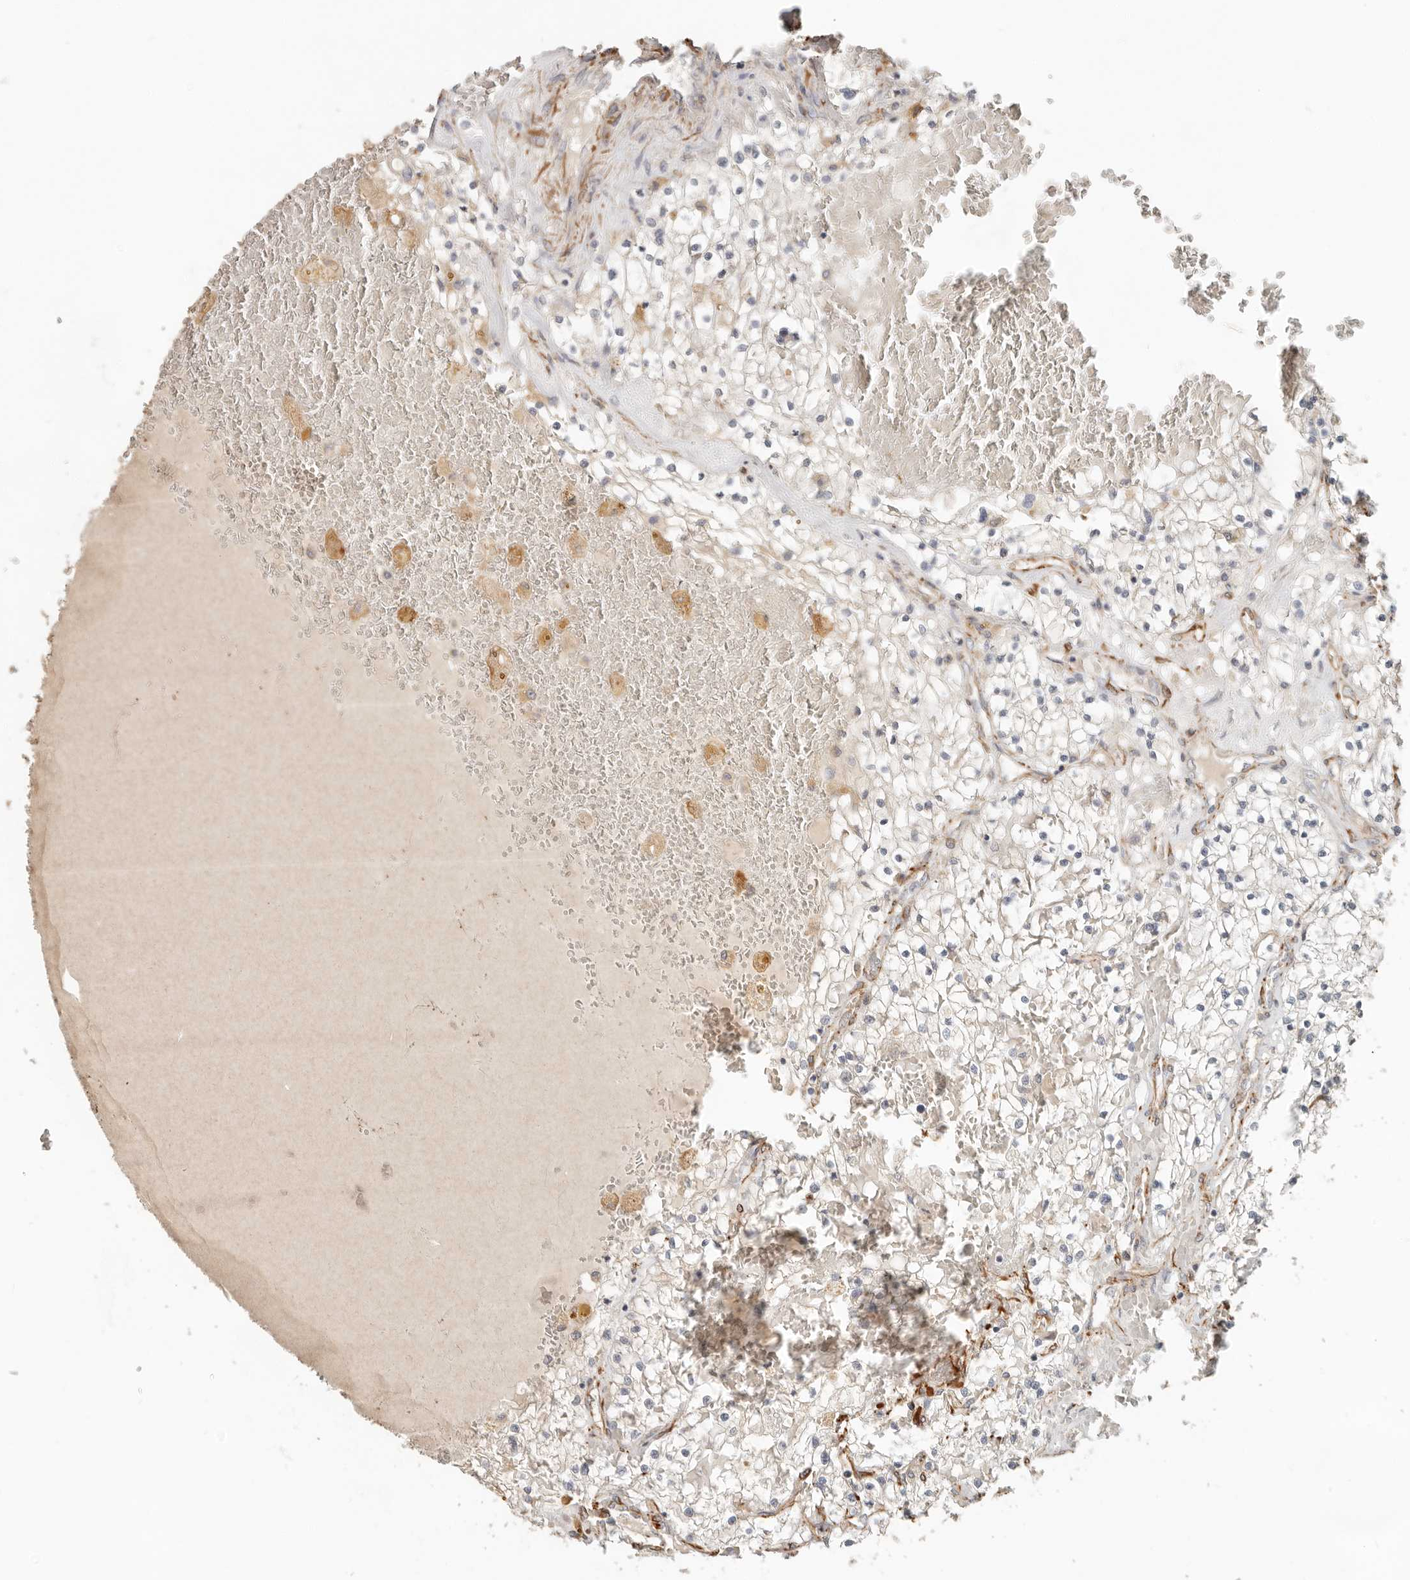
{"staining": {"intensity": "weak", "quantity": "<25%", "location": "cytoplasmic/membranous"}, "tissue": "renal cancer", "cell_type": "Tumor cells", "image_type": "cancer", "snomed": [{"axis": "morphology", "description": "Normal tissue, NOS"}, {"axis": "morphology", "description": "Adenocarcinoma, NOS"}, {"axis": "topography", "description": "Kidney"}], "caption": "Immunohistochemistry (IHC) of human renal cancer reveals no staining in tumor cells.", "gene": "SPRING1", "patient": {"sex": "male", "age": 68}}